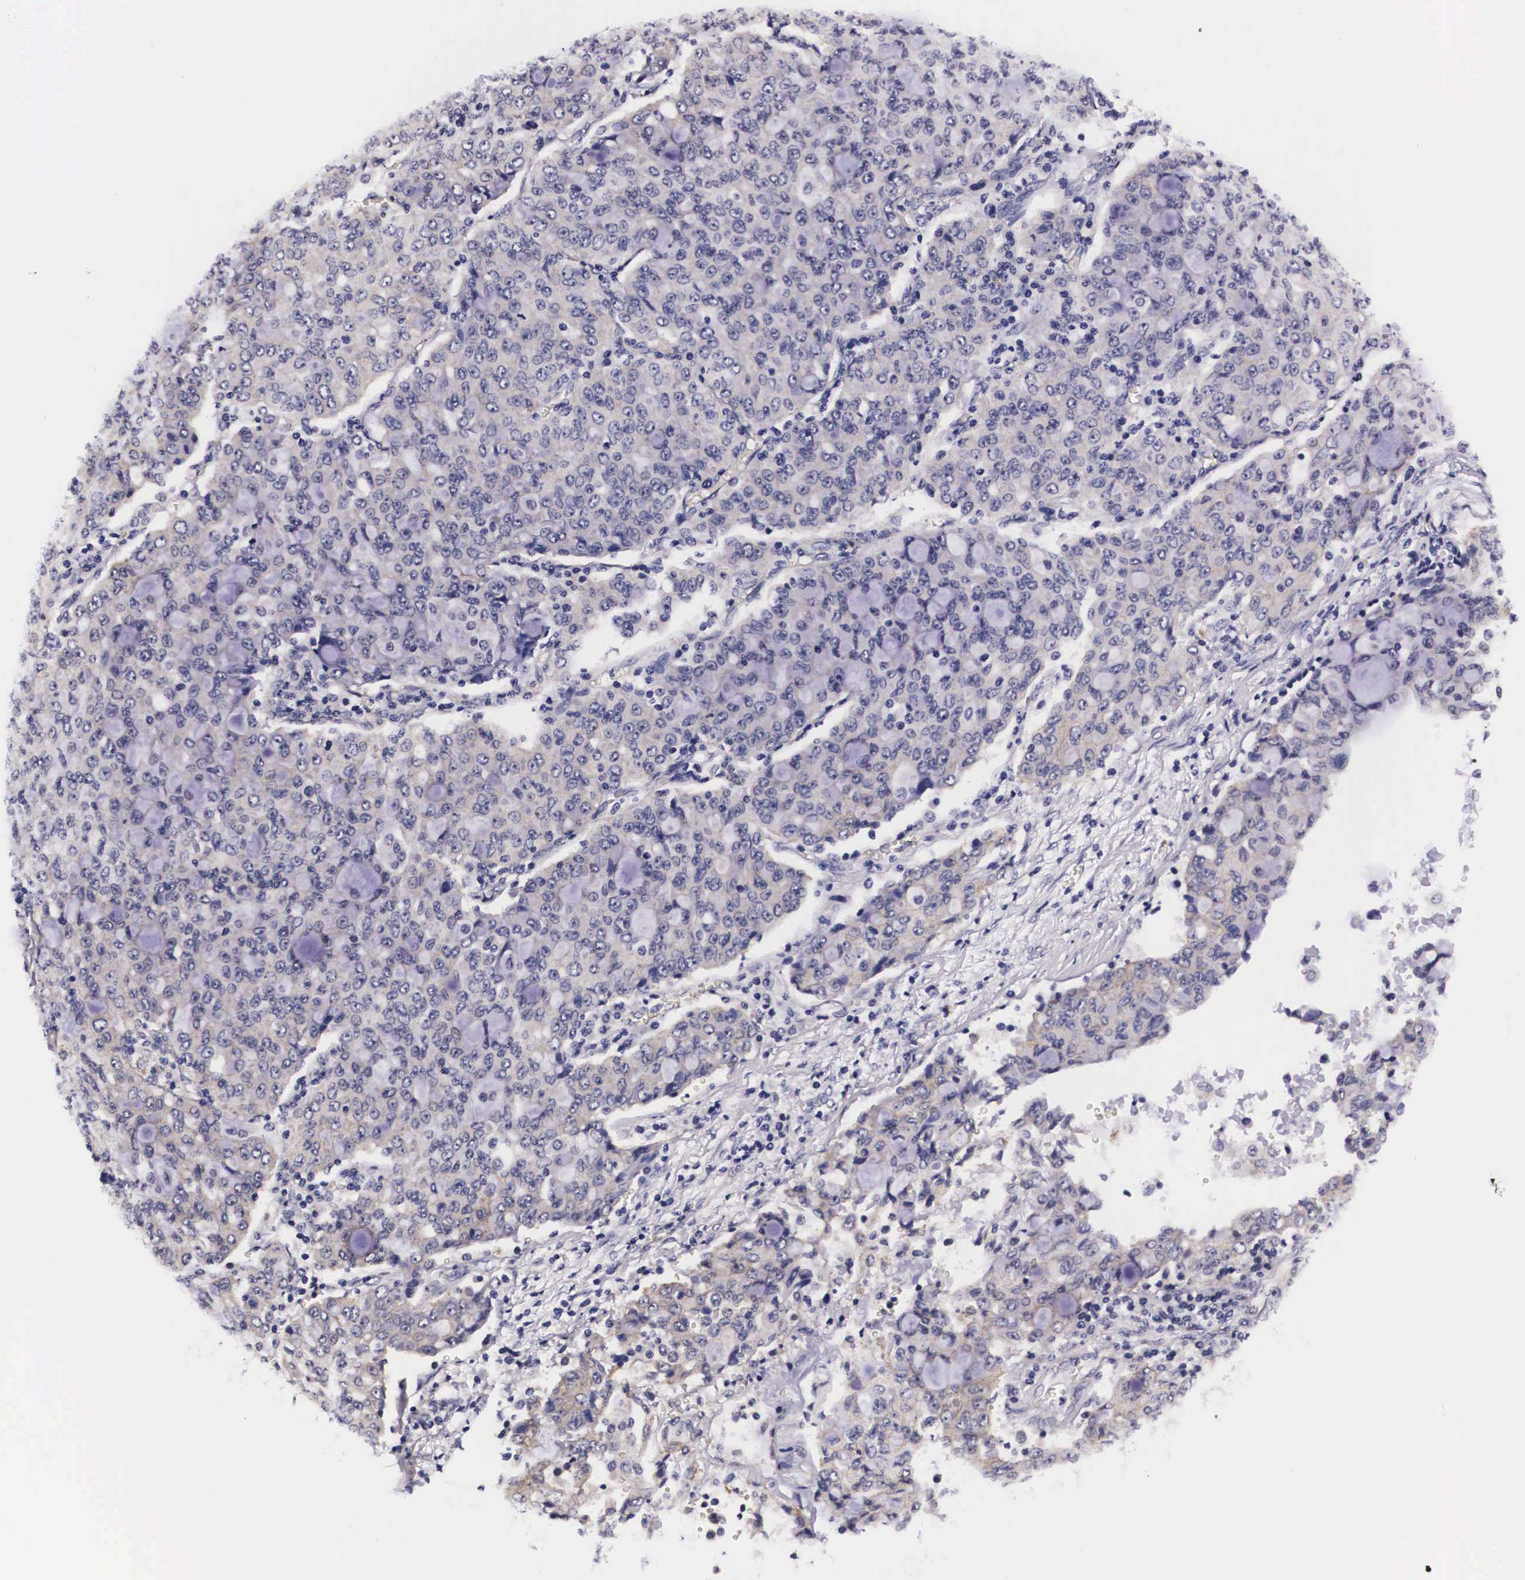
{"staining": {"intensity": "negative", "quantity": "none", "location": "none"}, "tissue": "lung cancer", "cell_type": "Tumor cells", "image_type": "cancer", "snomed": [{"axis": "morphology", "description": "Adenocarcinoma, NOS"}, {"axis": "topography", "description": "Lung"}], "caption": "High power microscopy photomicrograph of an immunohistochemistry (IHC) histopathology image of lung adenocarcinoma, revealing no significant positivity in tumor cells. (DAB IHC with hematoxylin counter stain).", "gene": "PHETA2", "patient": {"sex": "female", "age": 44}}